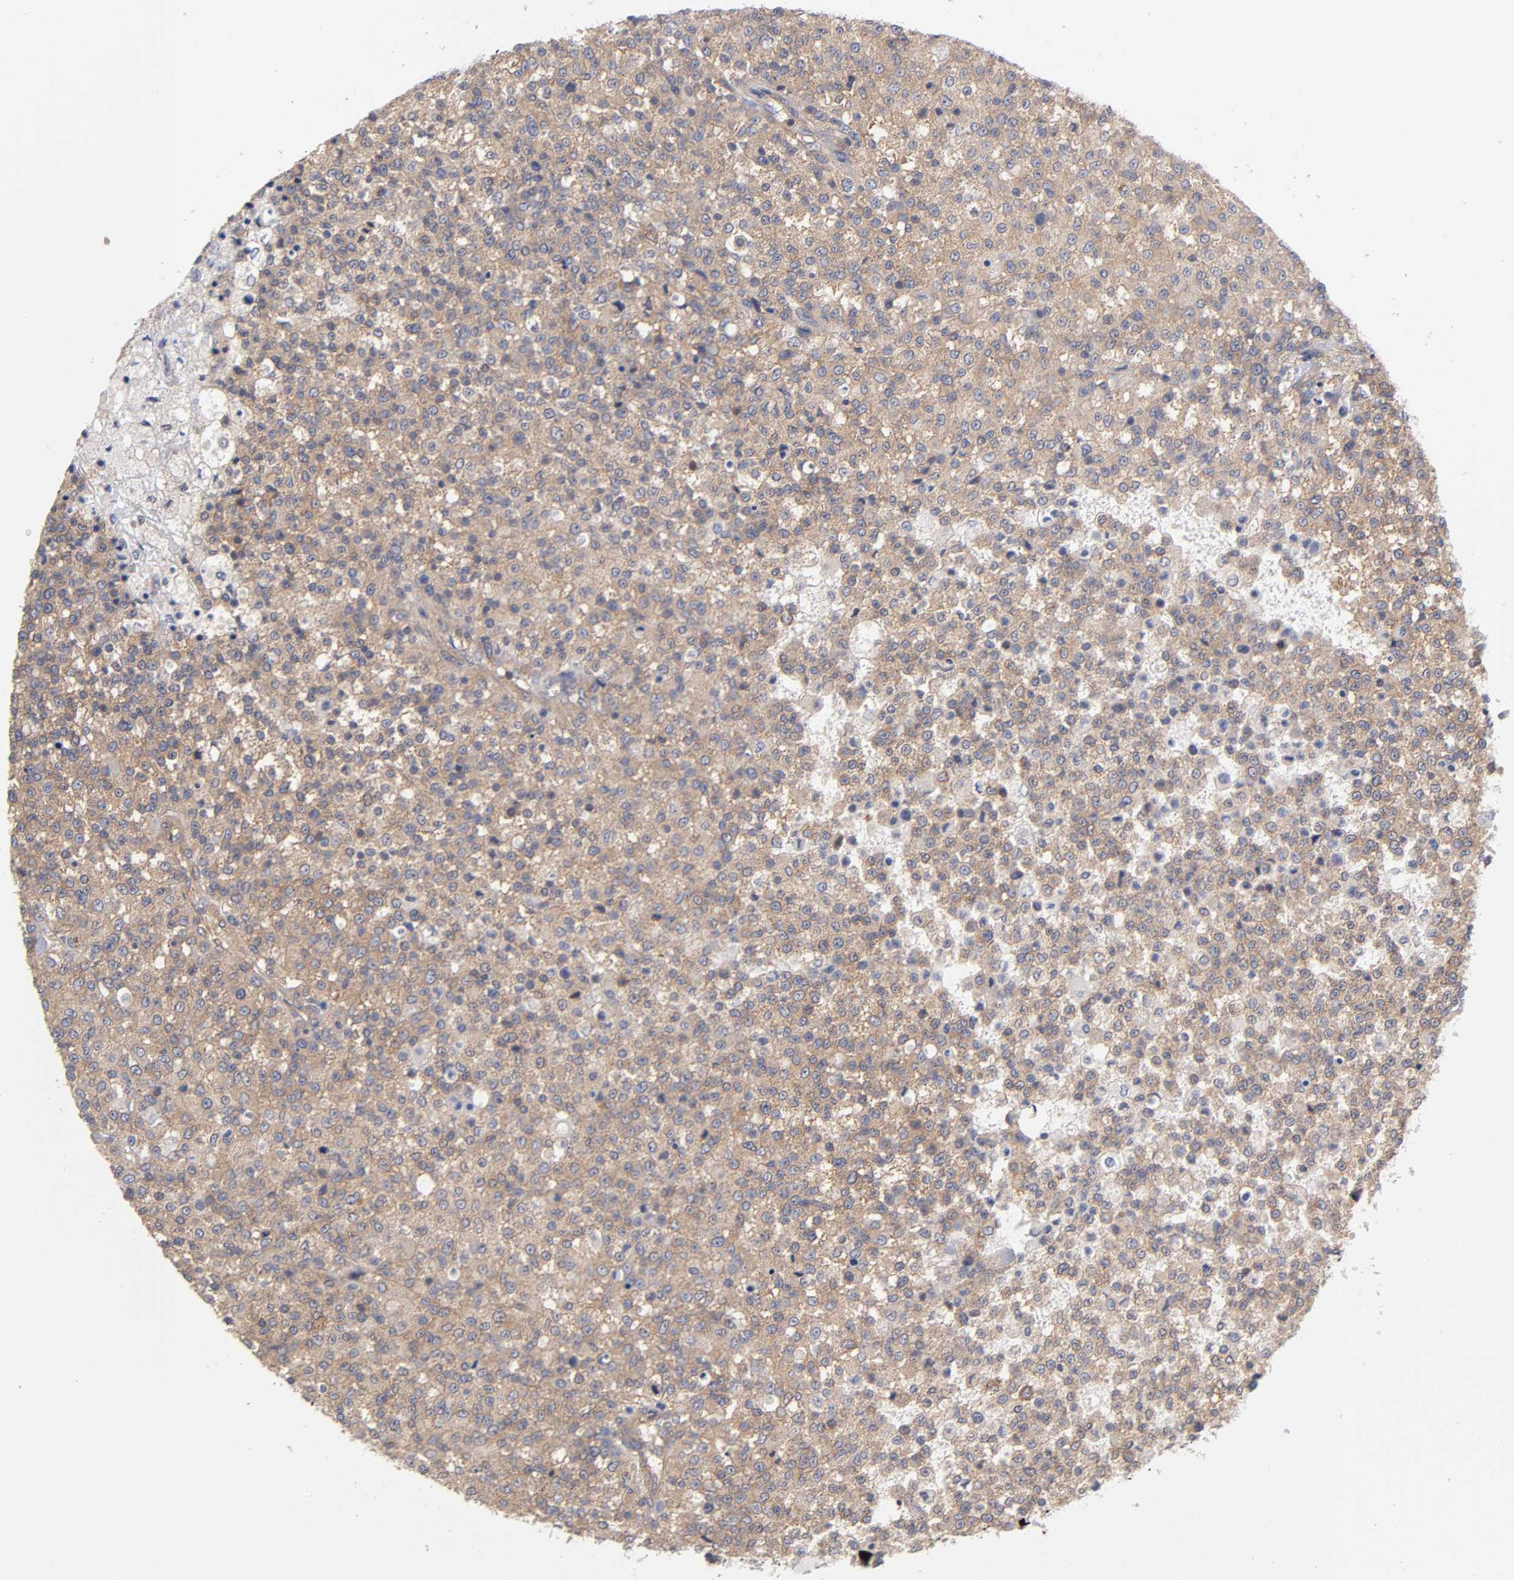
{"staining": {"intensity": "weak", "quantity": "25%-75%", "location": "cytoplasmic/membranous"}, "tissue": "testis cancer", "cell_type": "Tumor cells", "image_type": "cancer", "snomed": [{"axis": "morphology", "description": "Seminoma, NOS"}, {"axis": "topography", "description": "Testis"}], "caption": "Testis seminoma stained for a protein (brown) exhibits weak cytoplasmic/membranous positive positivity in approximately 25%-75% of tumor cells.", "gene": "STRN3", "patient": {"sex": "male", "age": 59}}